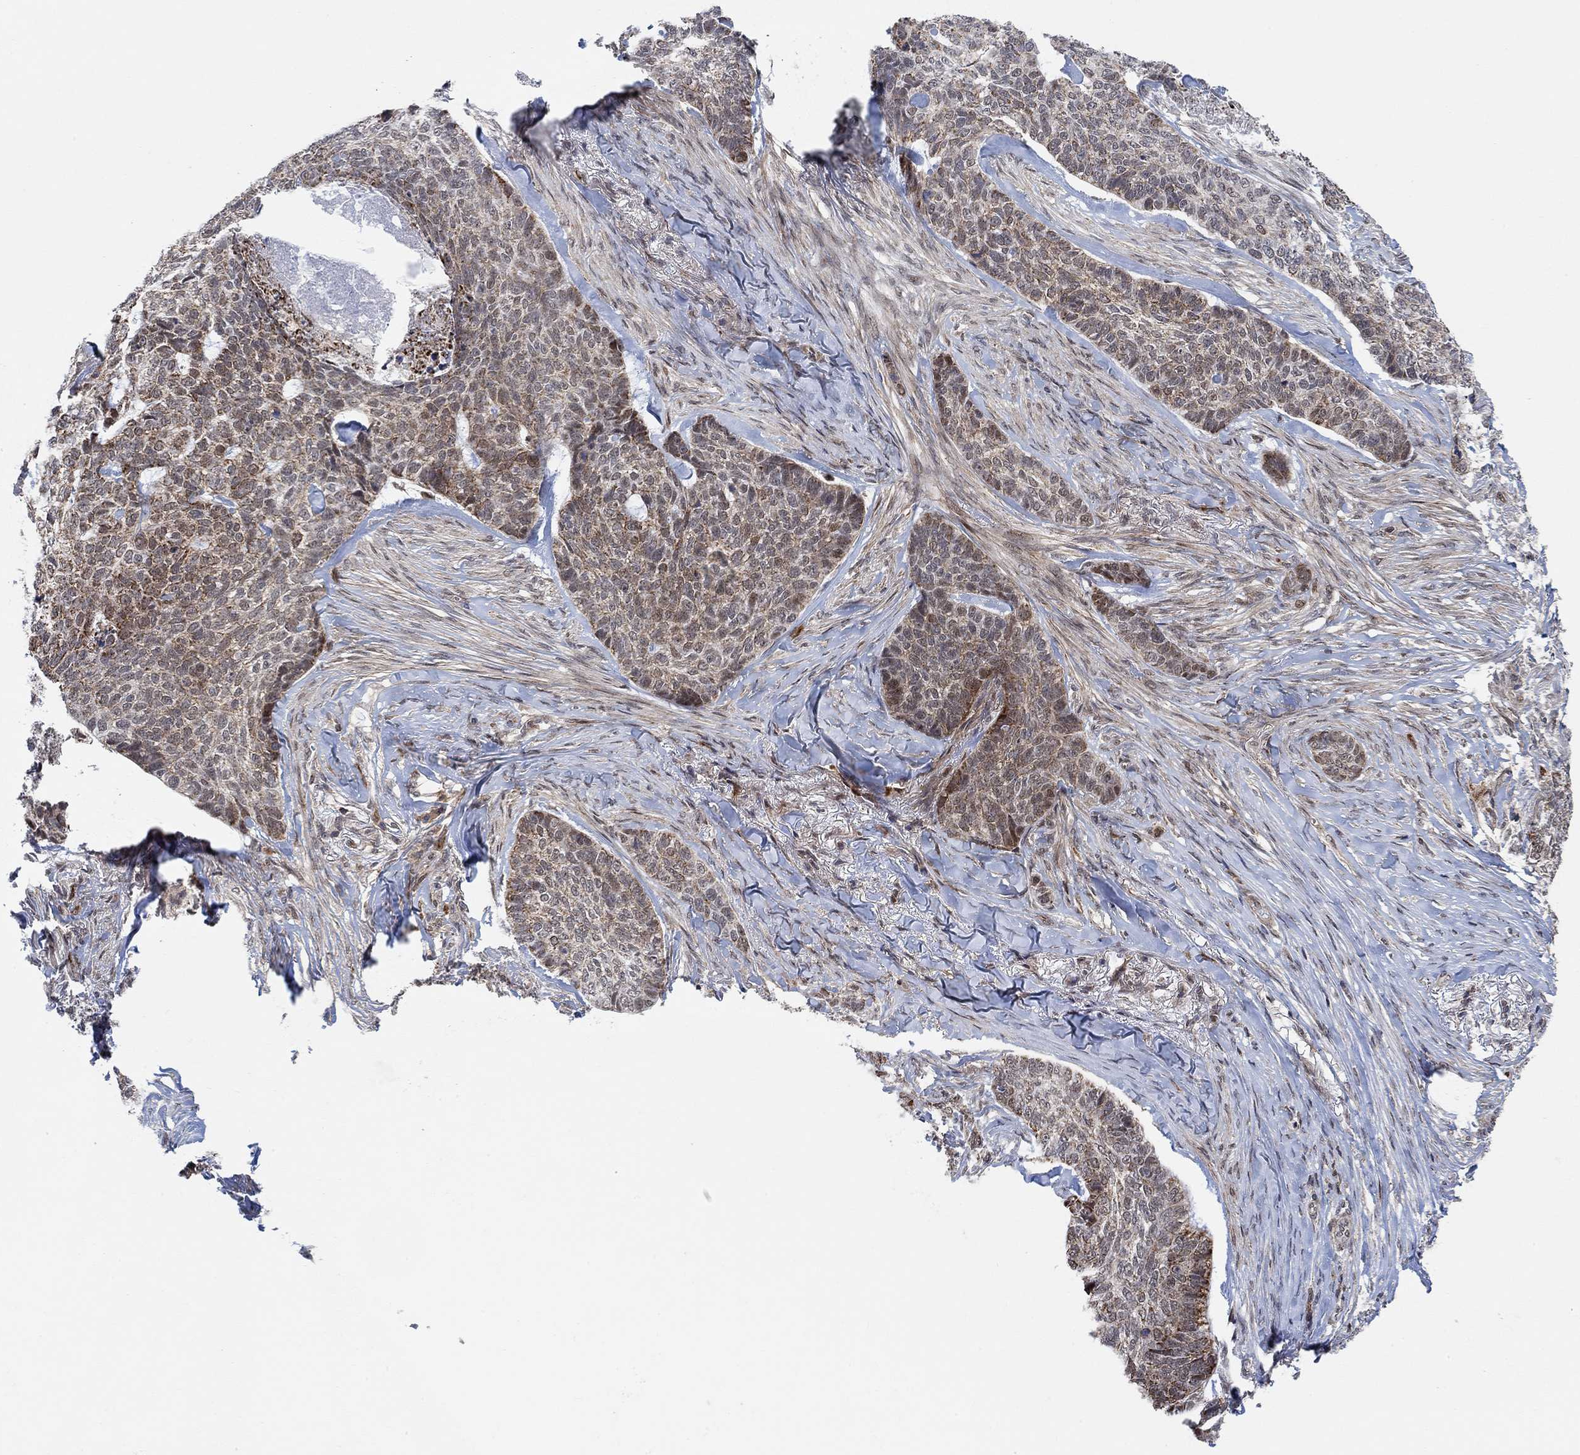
{"staining": {"intensity": "moderate", "quantity": ">75%", "location": "cytoplasmic/membranous"}, "tissue": "skin cancer", "cell_type": "Tumor cells", "image_type": "cancer", "snomed": [{"axis": "morphology", "description": "Basal cell carcinoma"}, {"axis": "topography", "description": "Skin"}], "caption": "Tumor cells exhibit medium levels of moderate cytoplasmic/membranous staining in approximately >75% of cells in skin cancer.", "gene": "PWWP2B", "patient": {"sex": "female", "age": 69}}